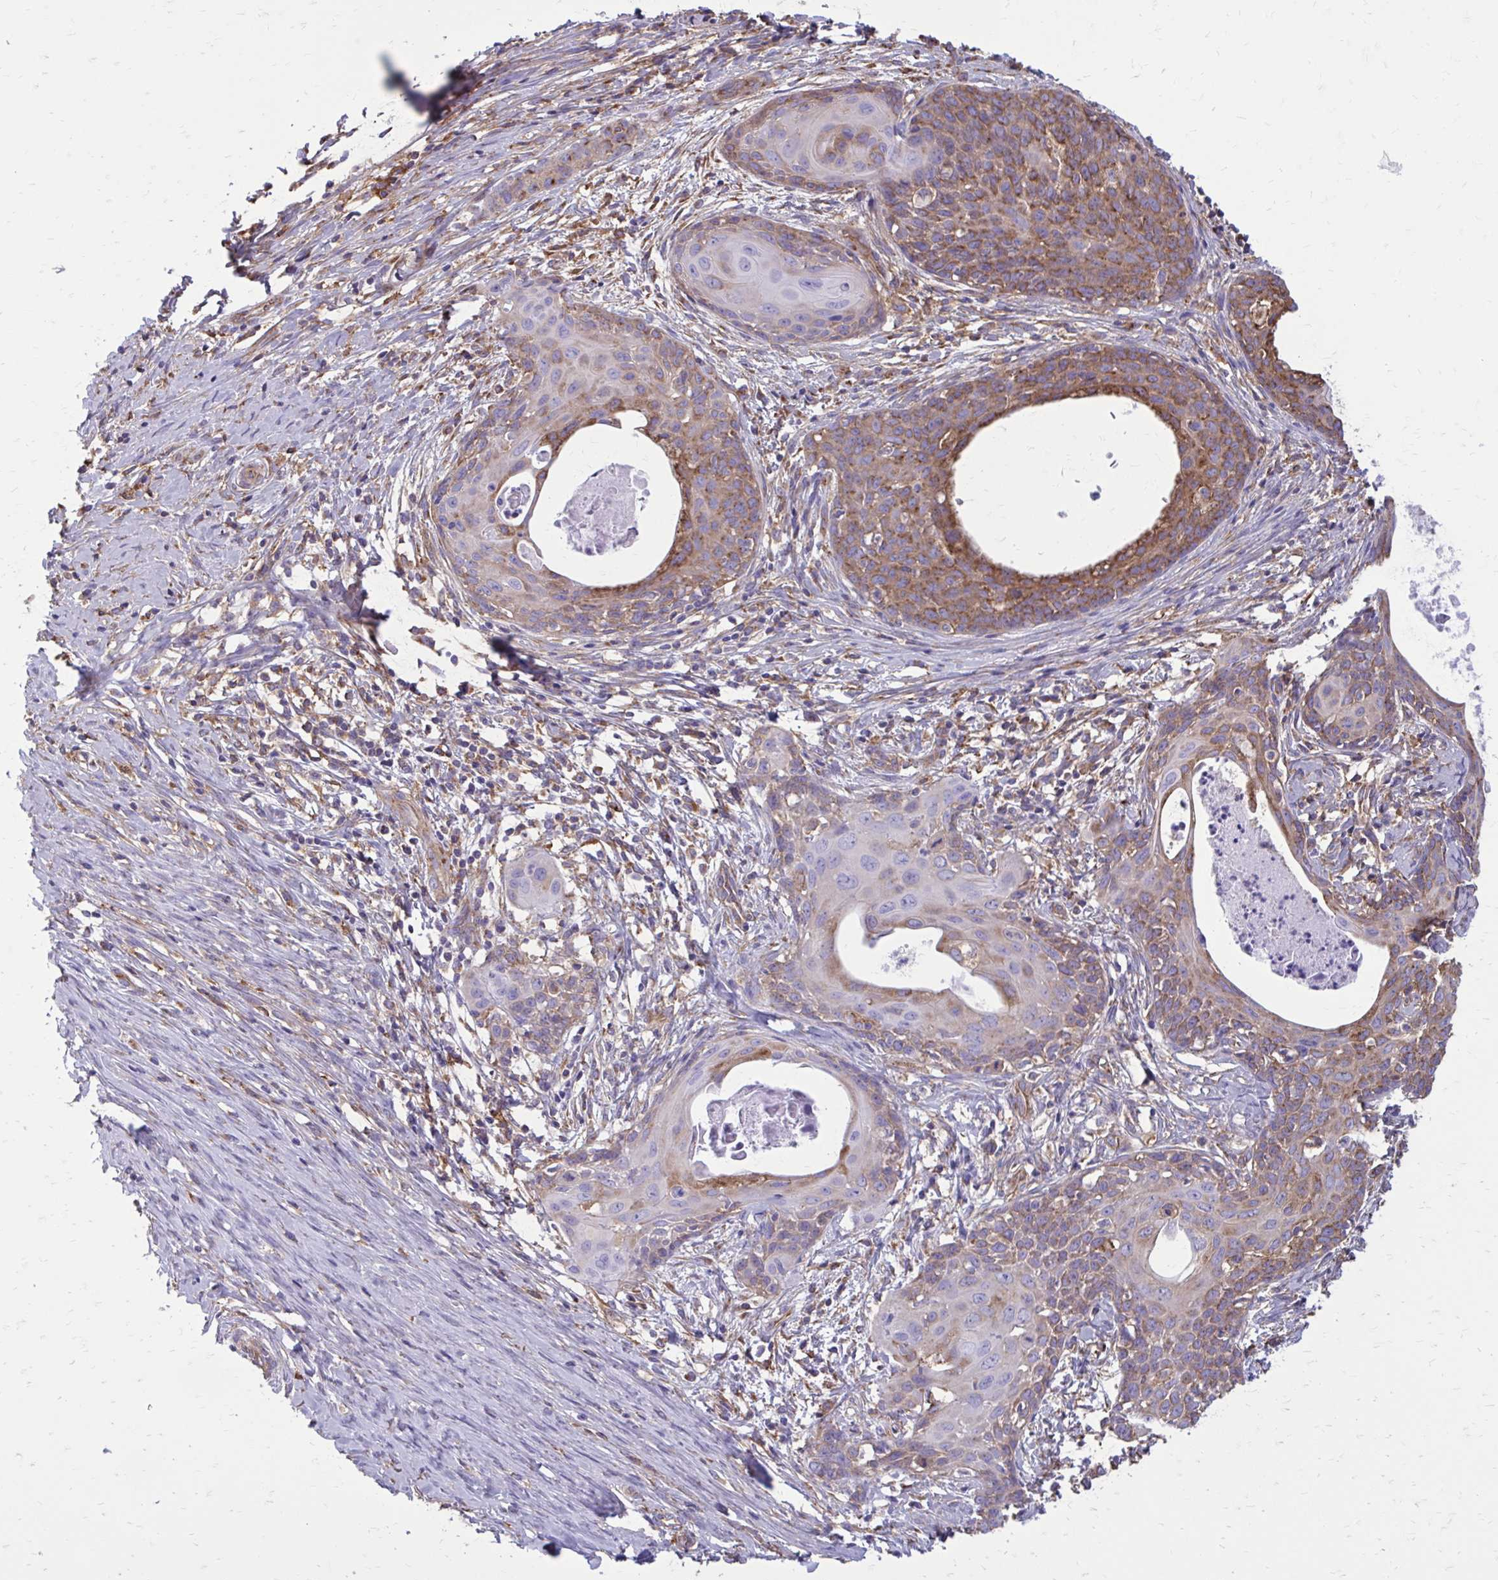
{"staining": {"intensity": "moderate", "quantity": "25%-75%", "location": "cytoplasmic/membranous"}, "tissue": "cervical cancer", "cell_type": "Tumor cells", "image_type": "cancer", "snomed": [{"axis": "morphology", "description": "Squamous cell carcinoma, NOS"}, {"axis": "morphology", "description": "Adenocarcinoma, NOS"}, {"axis": "topography", "description": "Cervix"}], "caption": "High-power microscopy captured an immunohistochemistry histopathology image of squamous cell carcinoma (cervical), revealing moderate cytoplasmic/membranous staining in approximately 25%-75% of tumor cells. (brown staining indicates protein expression, while blue staining denotes nuclei).", "gene": "CLTA", "patient": {"sex": "female", "age": 52}}